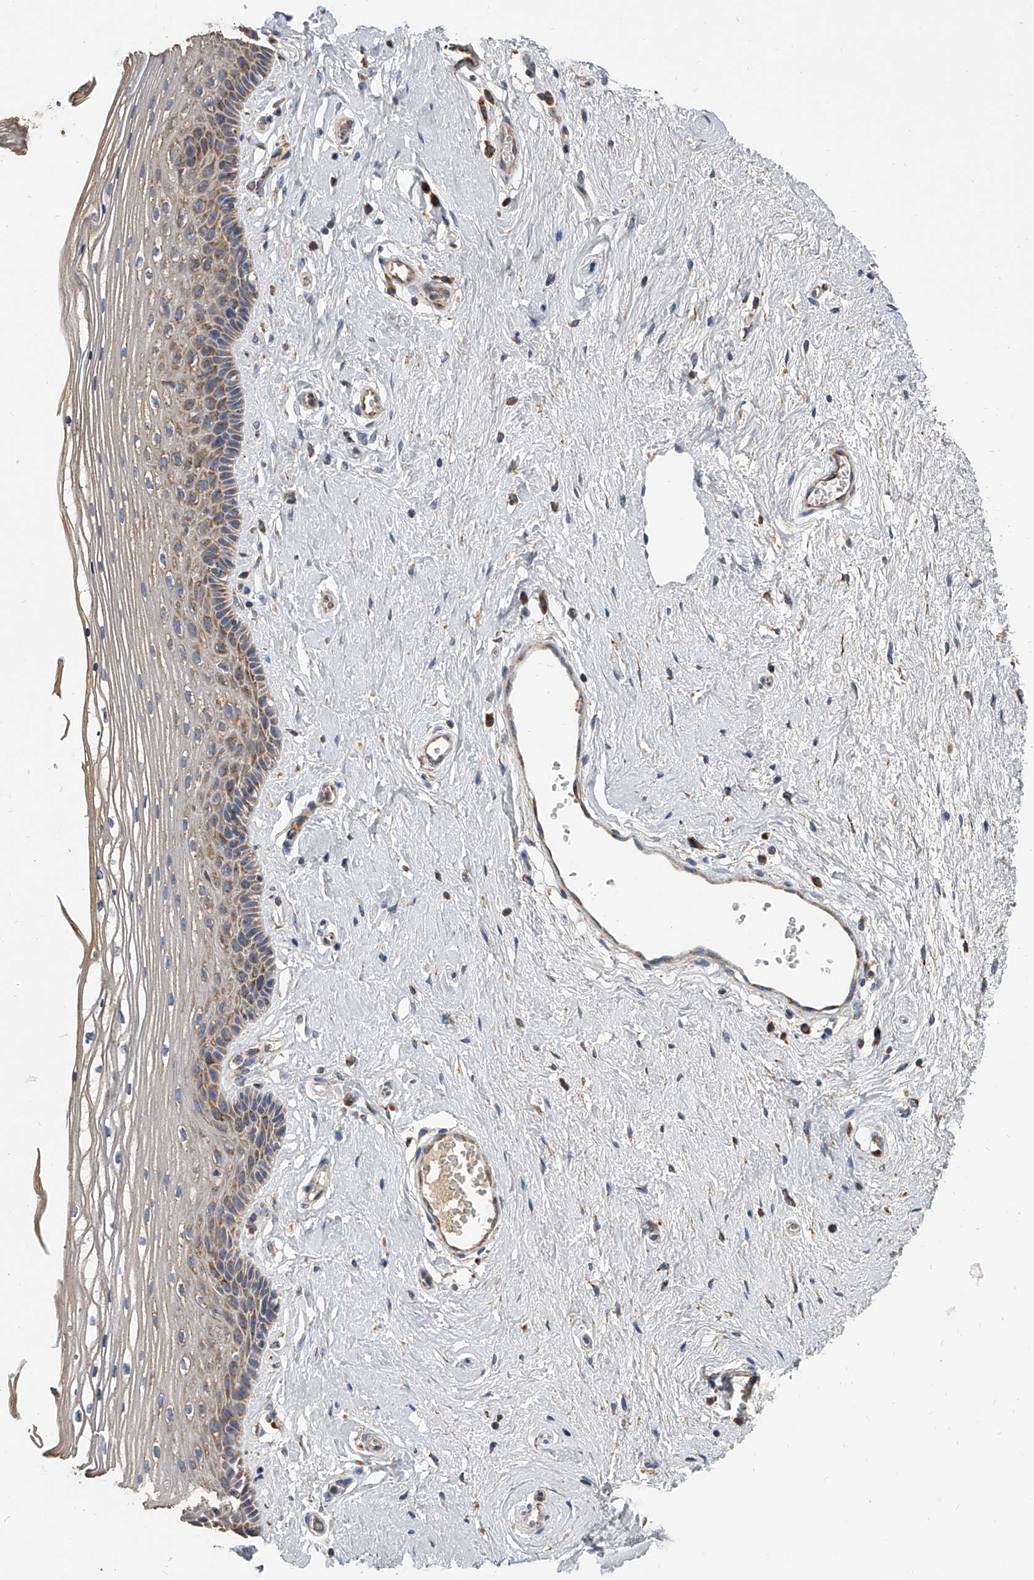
{"staining": {"intensity": "moderate", "quantity": "25%-75%", "location": "cytoplasmic/membranous"}, "tissue": "vagina", "cell_type": "Squamous epithelial cells", "image_type": "normal", "snomed": [{"axis": "morphology", "description": "Normal tissue, NOS"}, {"axis": "topography", "description": "Vagina"}], "caption": "Protein positivity by immunohistochemistry (IHC) demonstrates moderate cytoplasmic/membranous staining in approximately 25%-75% of squamous epithelial cells in benign vagina. (DAB IHC, brown staining for protein, blue staining for nuclei).", "gene": "MRPL28", "patient": {"sex": "female", "age": 46}}